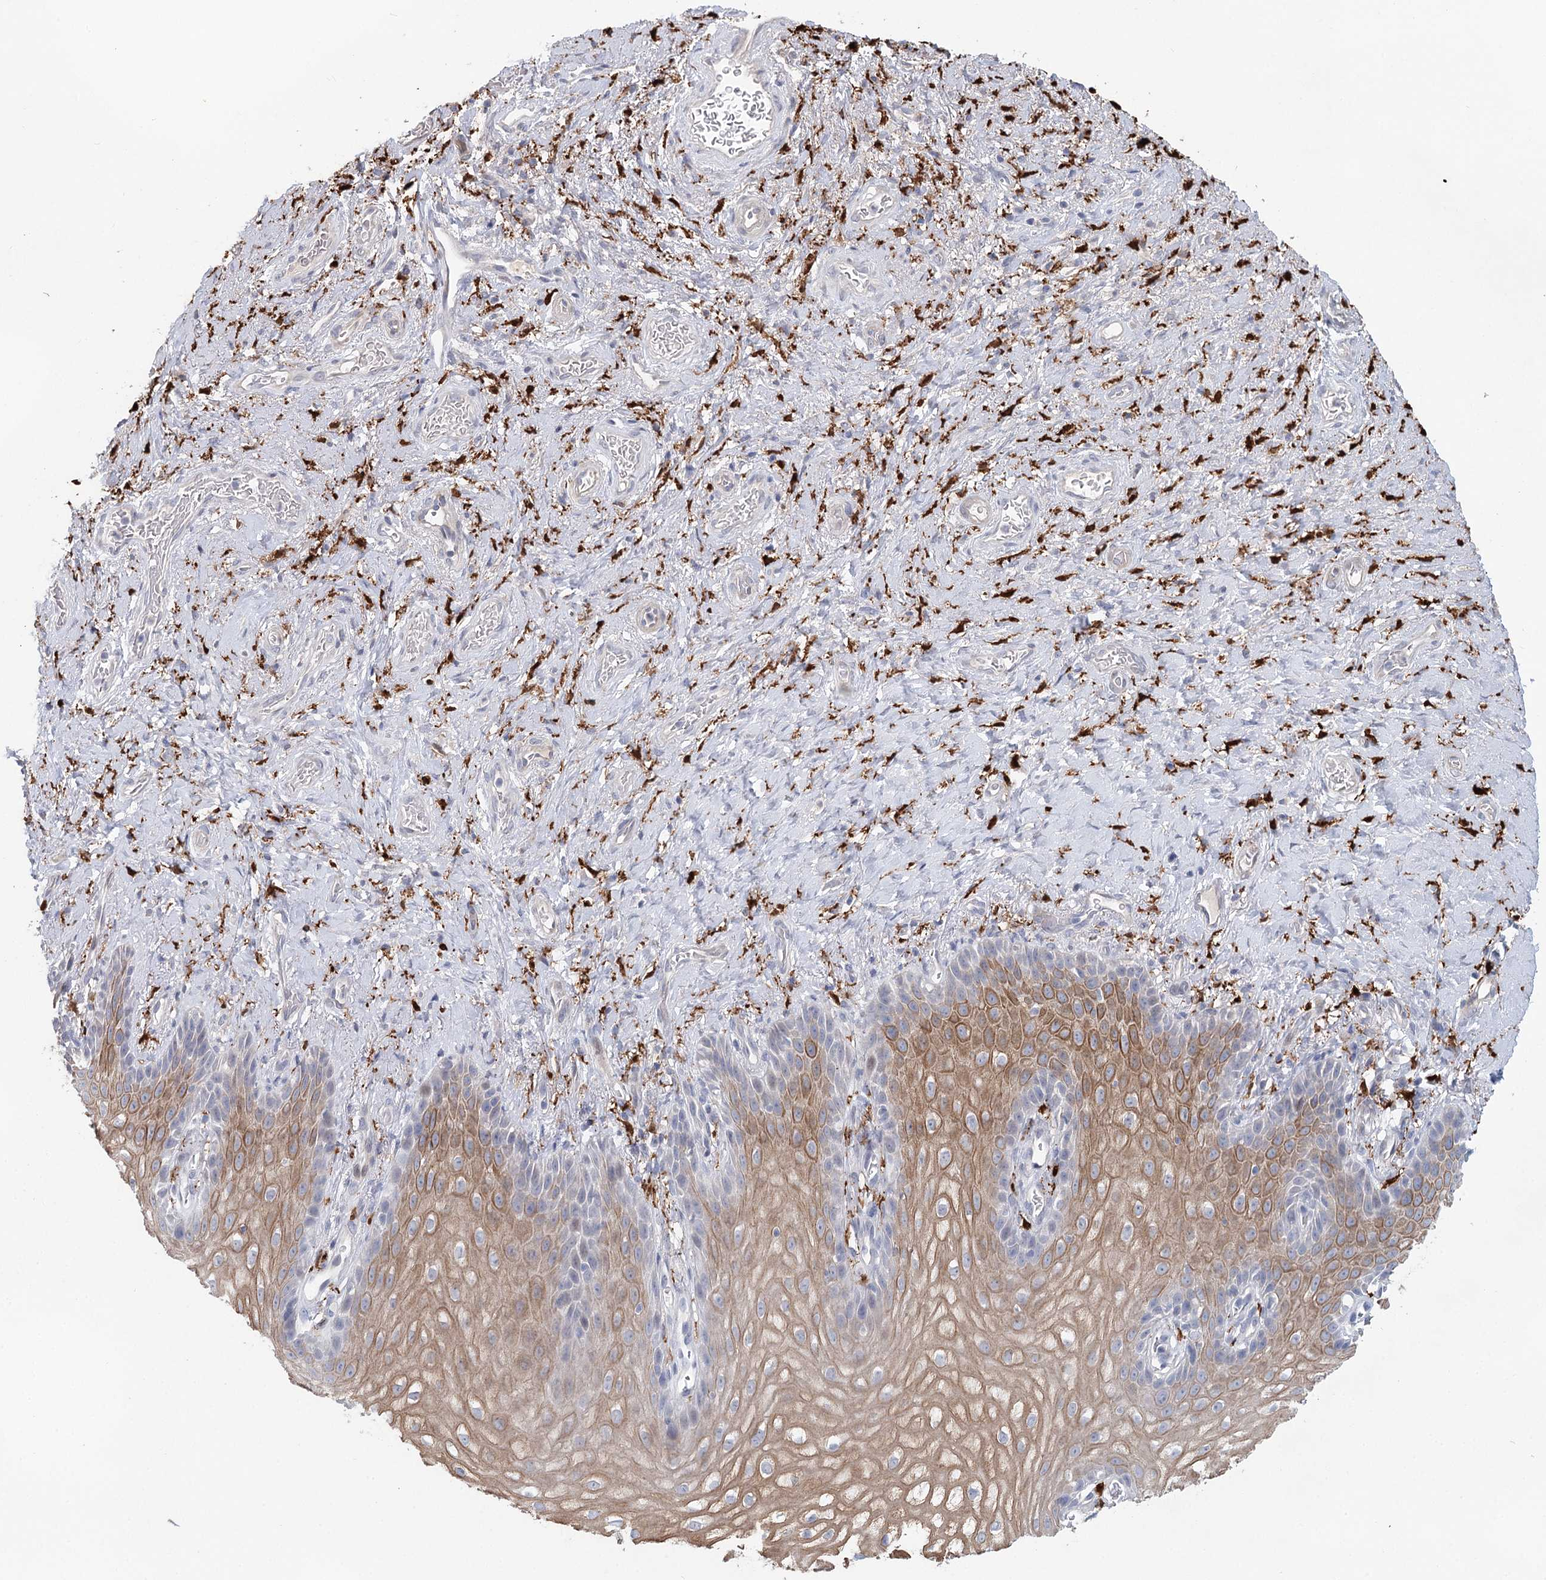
{"staining": {"intensity": "moderate", "quantity": ">75%", "location": "cytoplasmic/membranous"}, "tissue": "vagina", "cell_type": "Squamous epithelial cells", "image_type": "normal", "snomed": [{"axis": "morphology", "description": "Normal tissue, NOS"}, {"axis": "topography", "description": "Vagina"}], "caption": "Human vagina stained for a protein (brown) shows moderate cytoplasmic/membranous positive staining in about >75% of squamous epithelial cells.", "gene": "SLC19A3", "patient": {"sex": "female", "age": 60}}